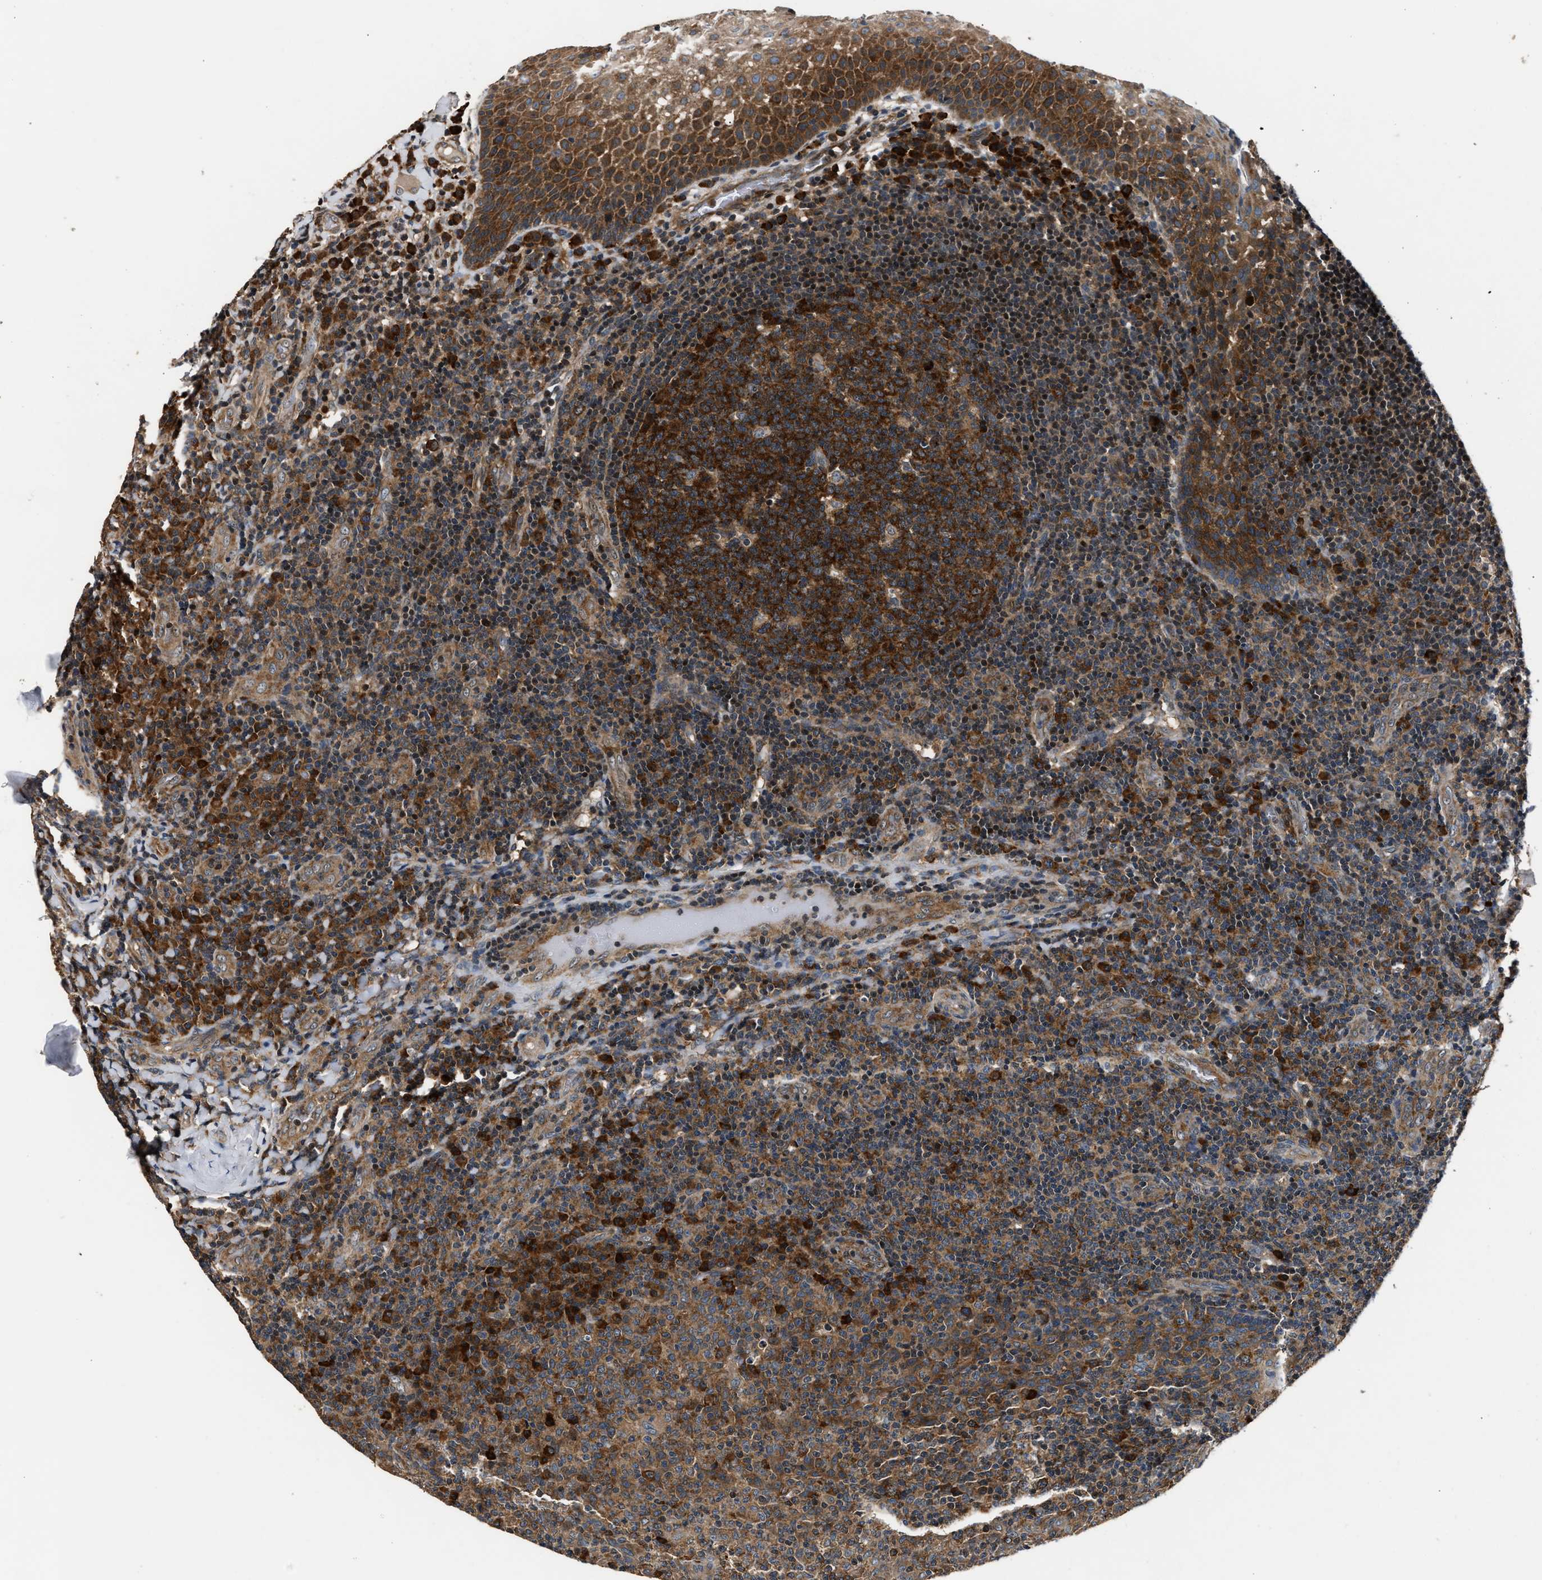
{"staining": {"intensity": "strong", "quantity": ">75%", "location": "cytoplasmic/membranous"}, "tissue": "tonsil", "cell_type": "Germinal center cells", "image_type": "normal", "snomed": [{"axis": "morphology", "description": "Normal tissue, NOS"}, {"axis": "topography", "description": "Tonsil"}], "caption": "Strong cytoplasmic/membranous protein expression is present in about >75% of germinal center cells in tonsil.", "gene": "IMPDH2", "patient": {"sex": "male", "age": 17}}